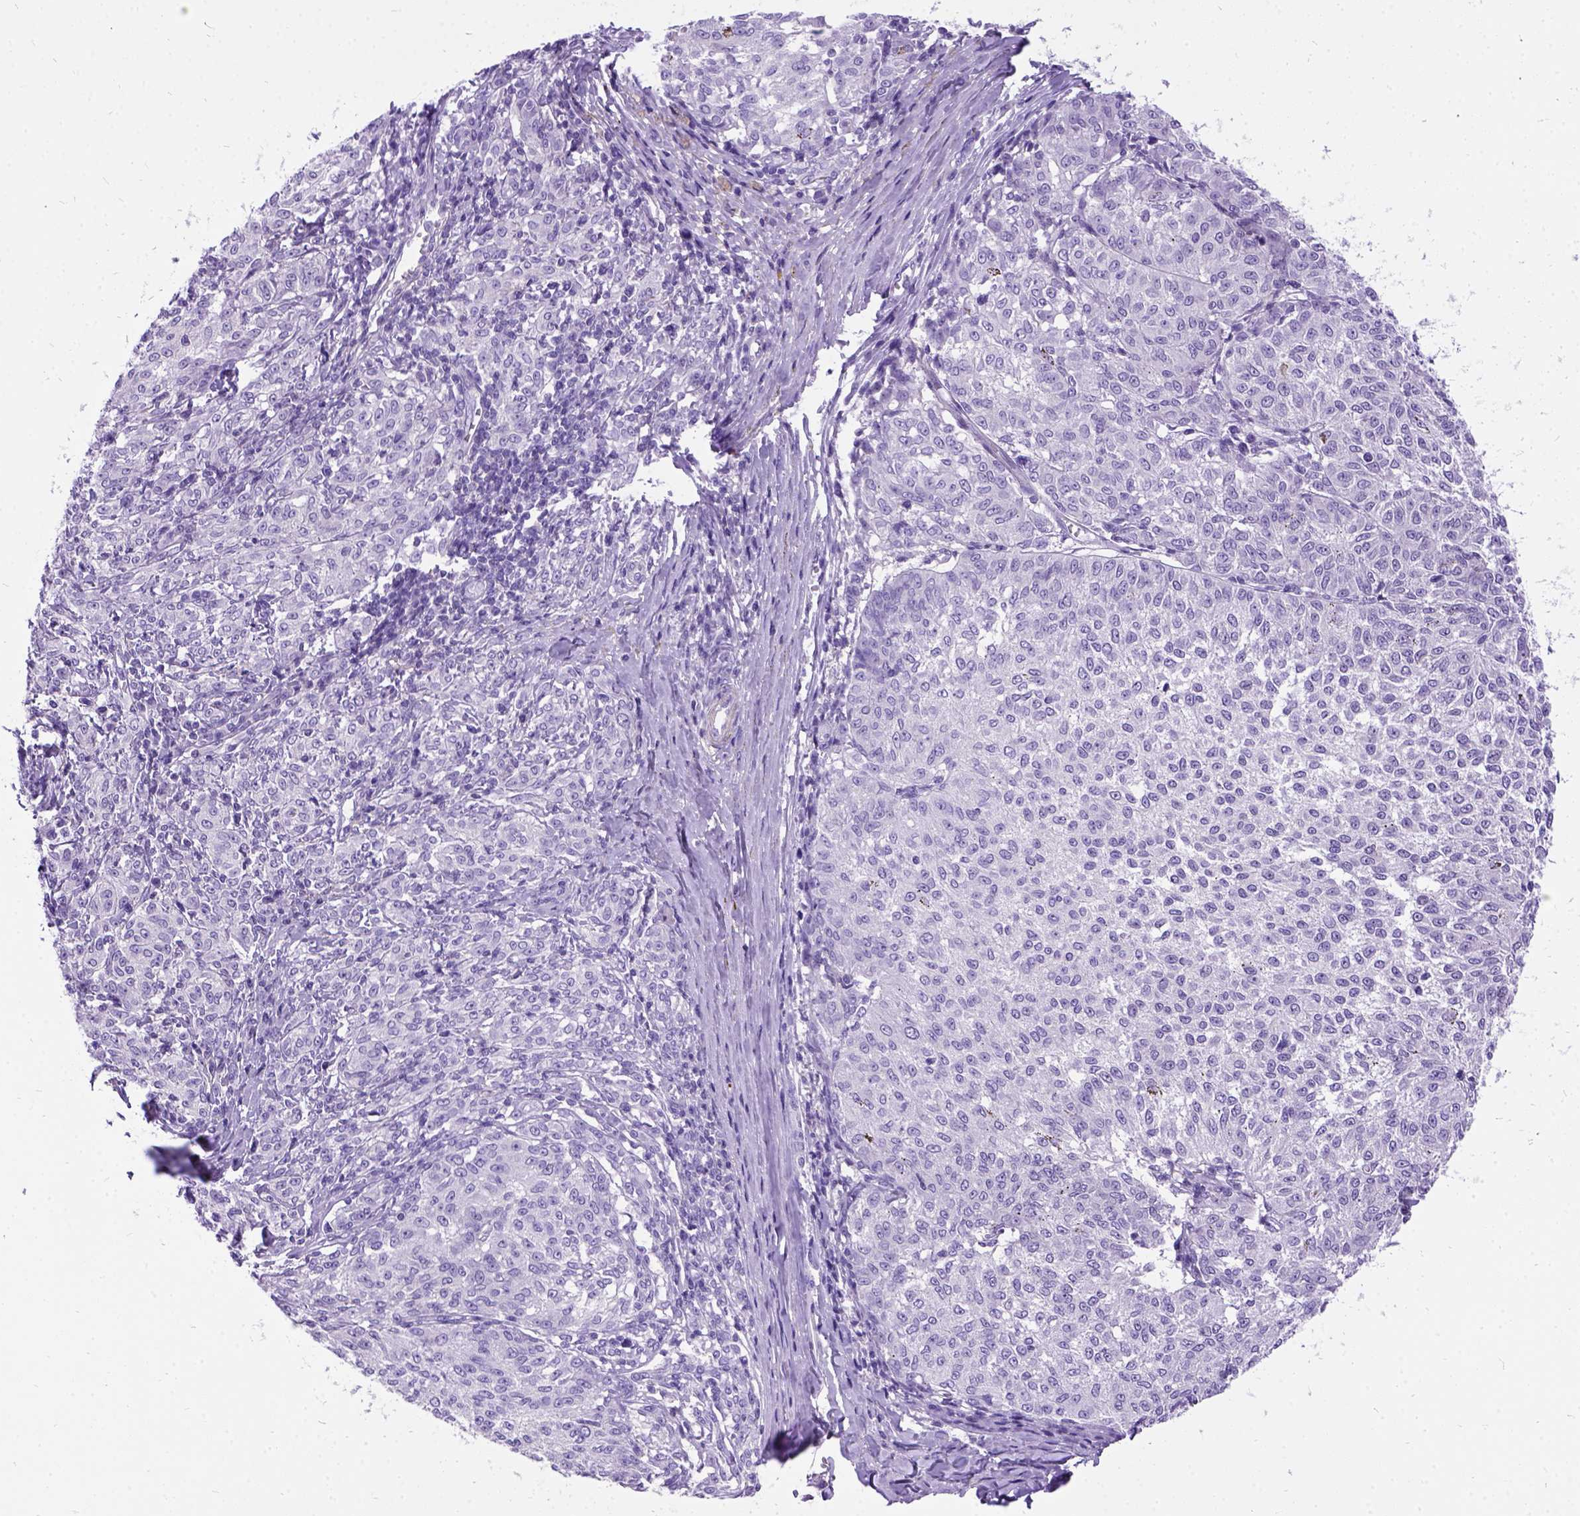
{"staining": {"intensity": "negative", "quantity": "none", "location": "none"}, "tissue": "melanoma", "cell_type": "Tumor cells", "image_type": "cancer", "snomed": [{"axis": "morphology", "description": "Malignant melanoma, NOS"}, {"axis": "topography", "description": "Skin"}], "caption": "Immunohistochemistry (IHC) of human melanoma reveals no positivity in tumor cells.", "gene": "PRG2", "patient": {"sex": "female", "age": 72}}